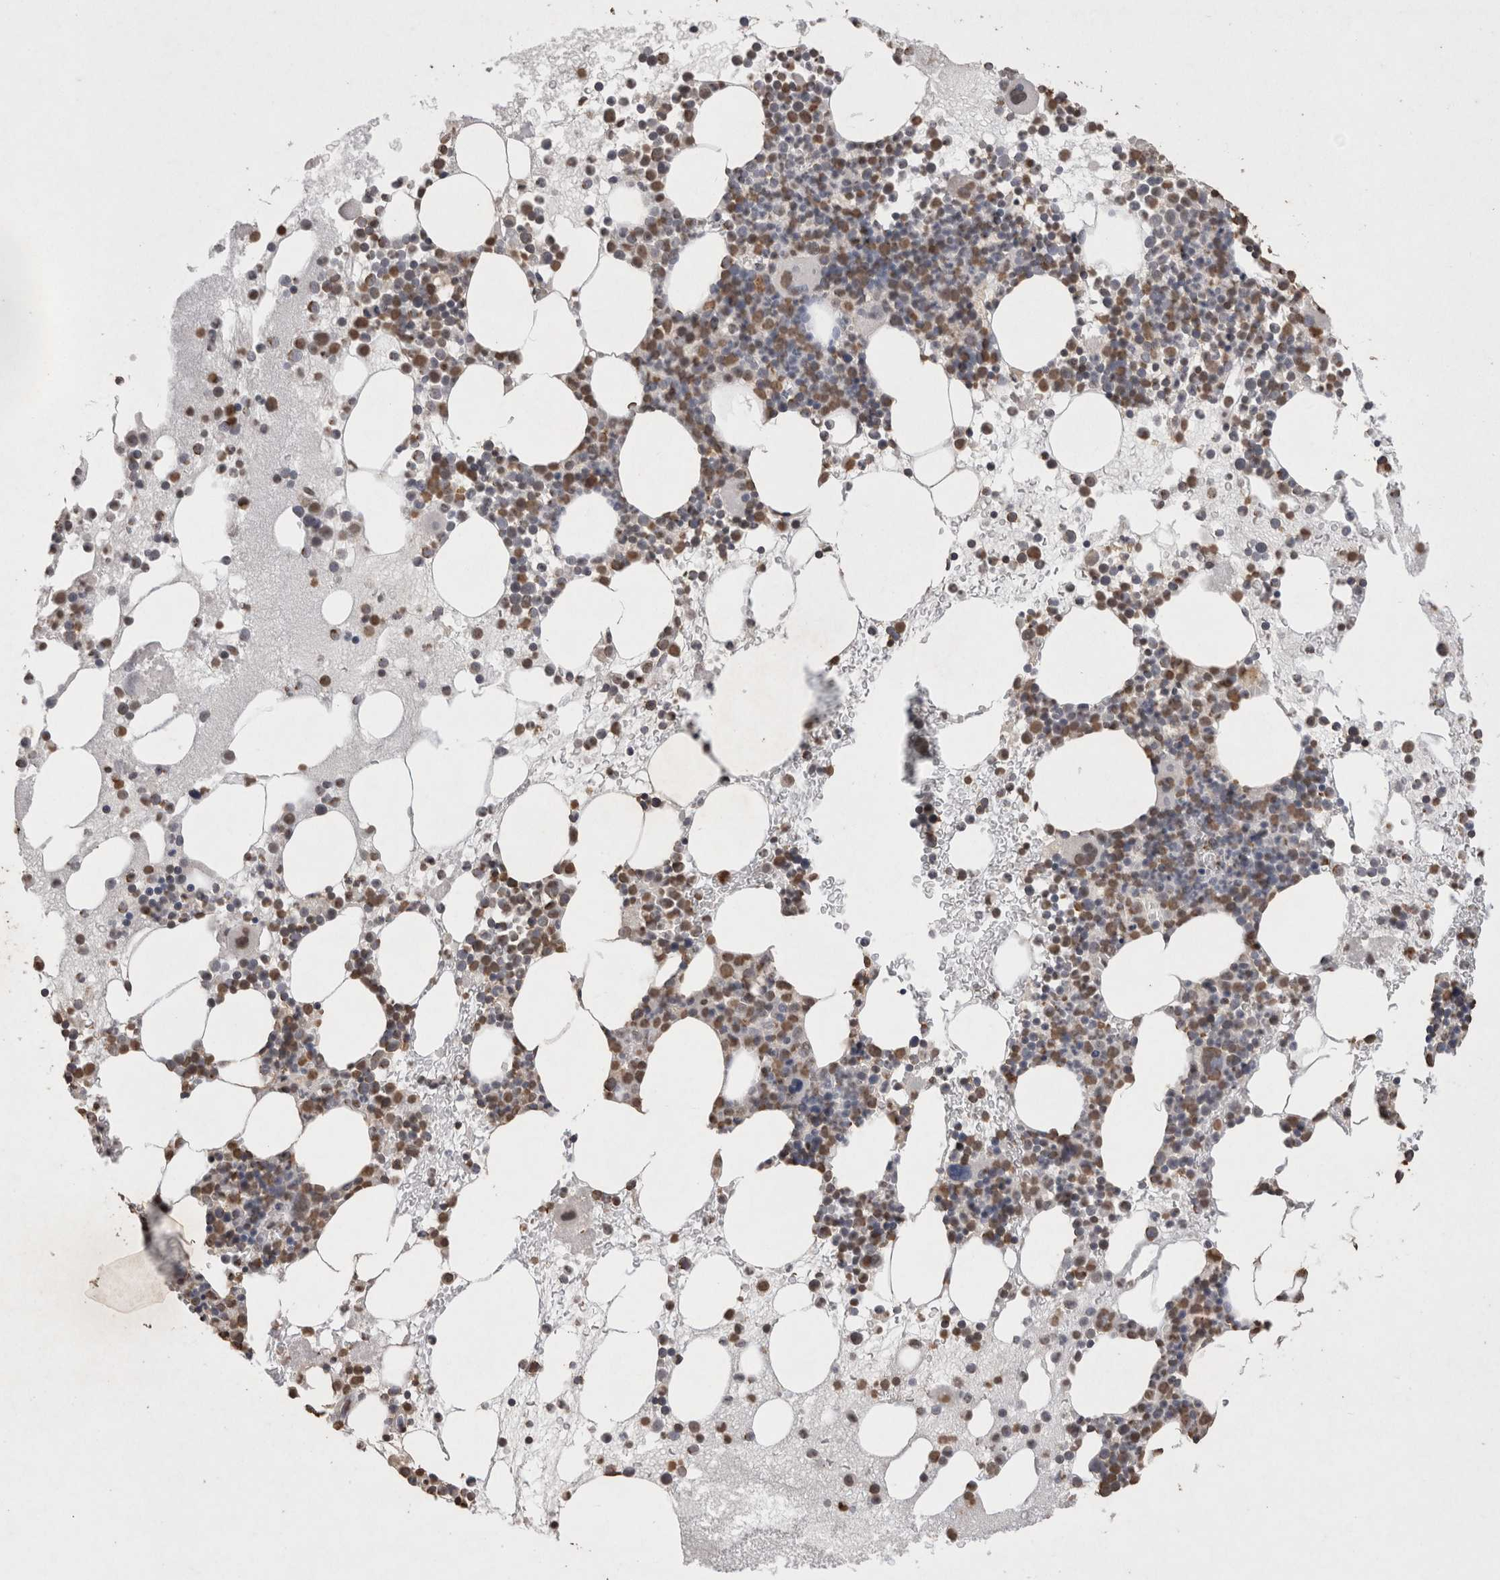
{"staining": {"intensity": "moderate", "quantity": ">75%", "location": "nuclear"}, "tissue": "bone marrow", "cell_type": "Hematopoietic cells", "image_type": "normal", "snomed": [{"axis": "morphology", "description": "Normal tissue, NOS"}, {"axis": "morphology", "description": "Inflammation, NOS"}, {"axis": "topography", "description": "Bone marrow"}], "caption": "Immunohistochemistry (DAB (3,3'-diaminobenzidine)) staining of benign bone marrow displays moderate nuclear protein positivity in approximately >75% of hematopoietic cells. The protein of interest is stained brown, and the nuclei are stained in blue (DAB (3,3'-diaminobenzidine) IHC with brightfield microscopy, high magnification).", "gene": "POU5F1", "patient": {"sex": "female", "age": 45}}